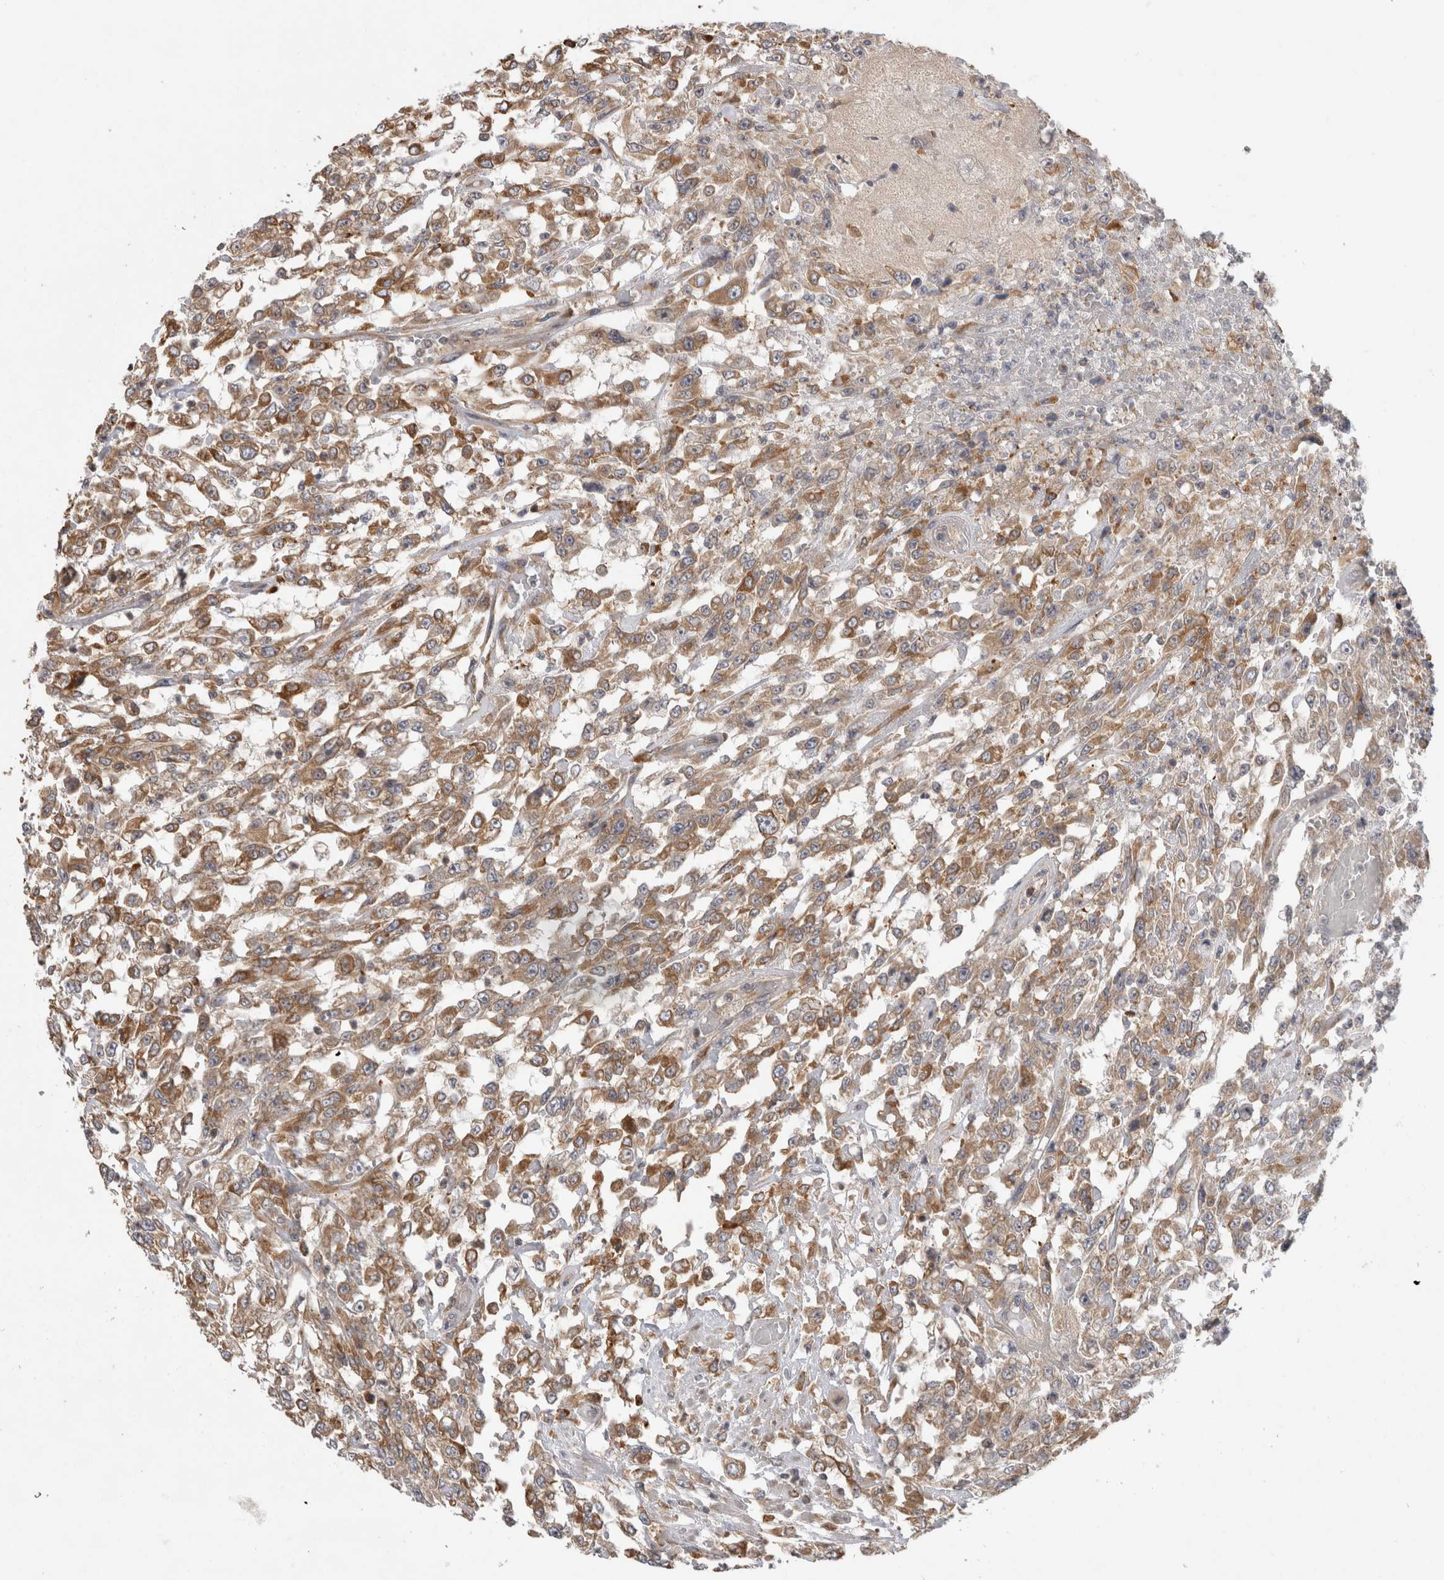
{"staining": {"intensity": "moderate", "quantity": ">75%", "location": "cytoplasmic/membranous"}, "tissue": "urothelial cancer", "cell_type": "Tumor cells", "image_type": "cancer", "snomed": [{"axis": "morphology", "description": "Urothelial carcinoma, High grade"}, {"axis": "topography", "description": "Urinary bladder"}], "caption": "Urothelial cancer was stained to show a protein in brown. There is medium levels of moderate cytoplasmic/membranous staining in about >75% of tumor cells.", "gene": "PARP6", "patient": {"sex": "male", "age": 46}}